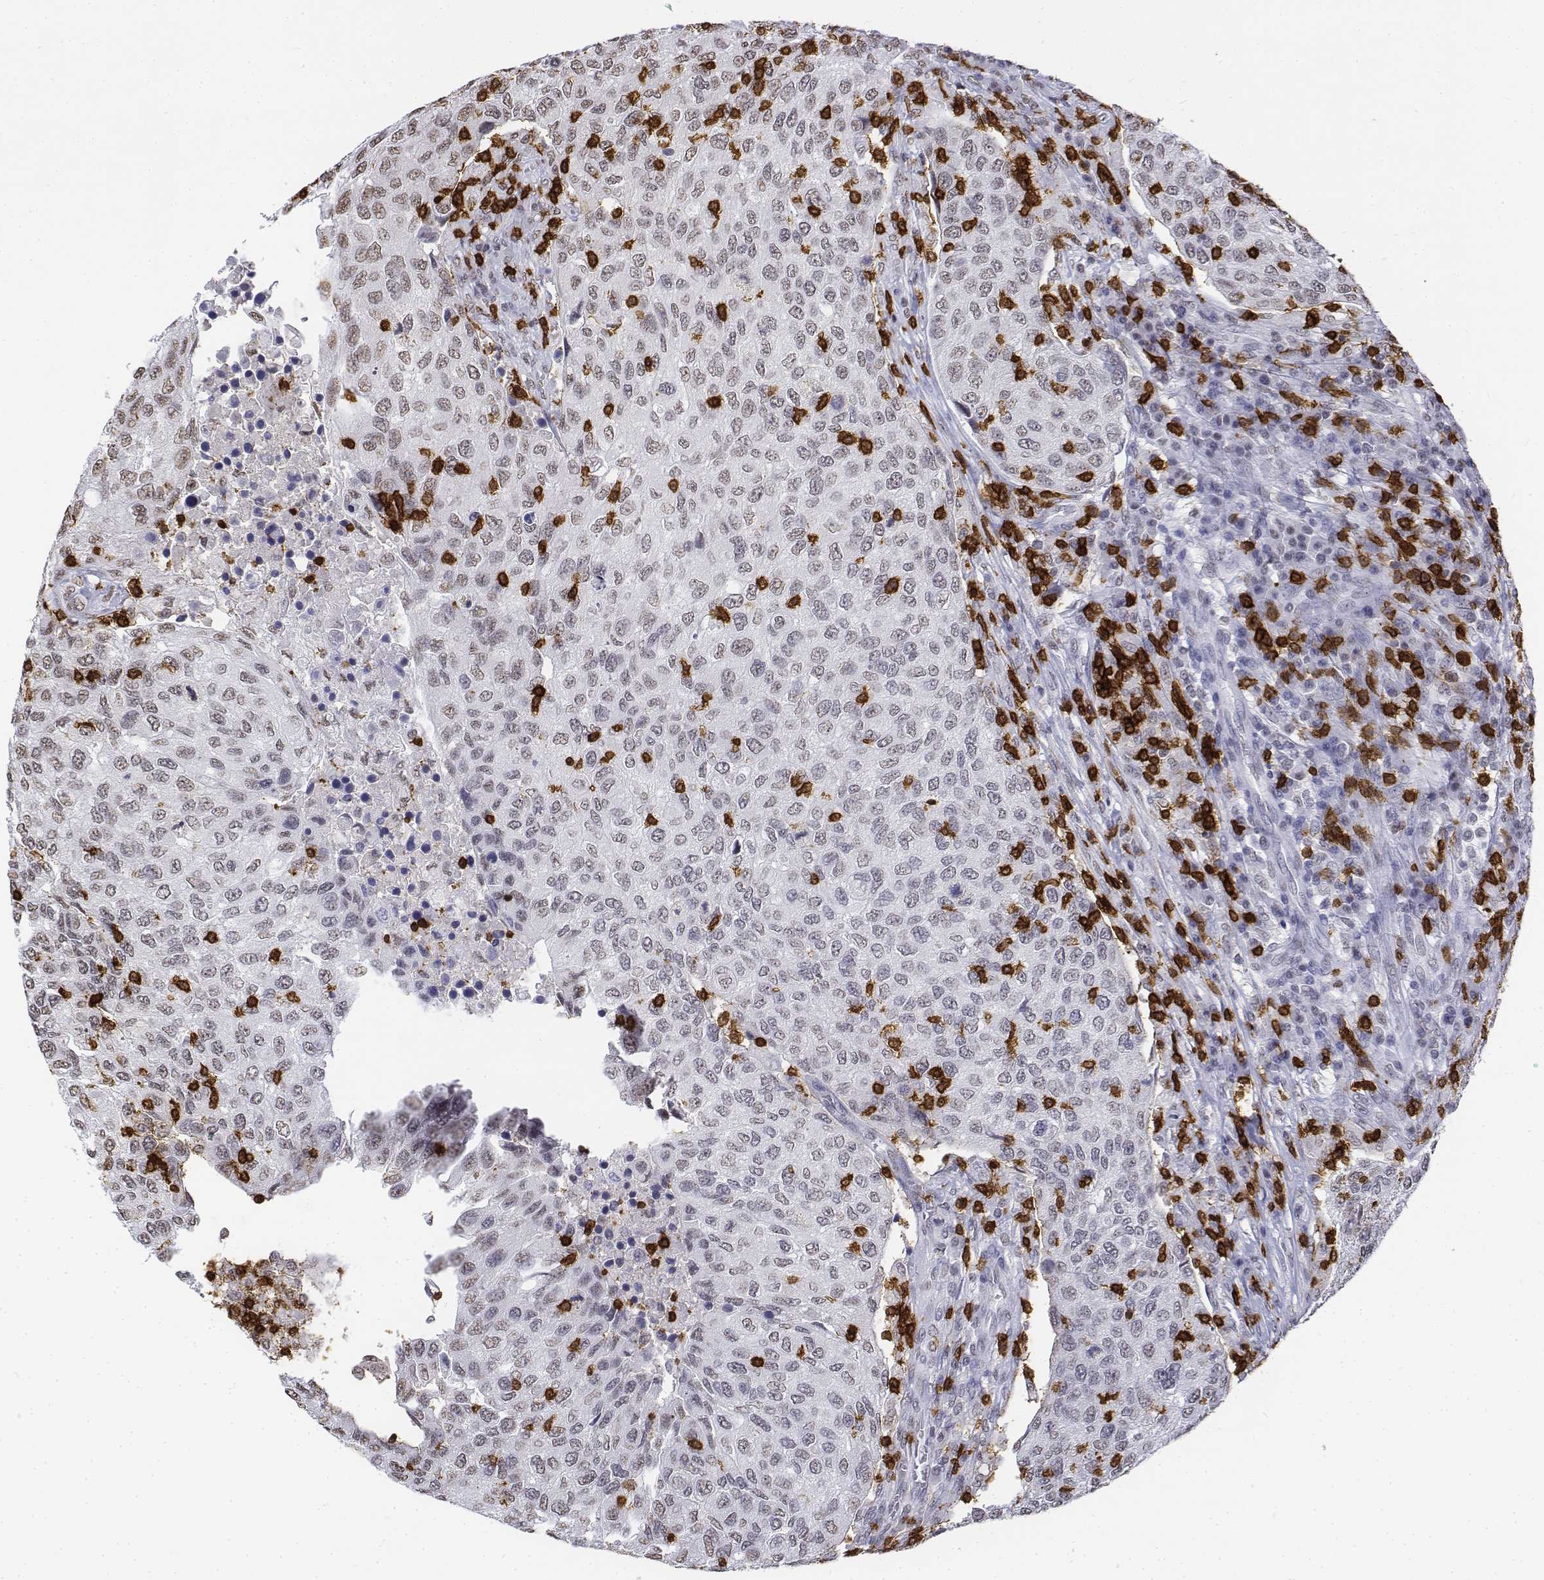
{"staining": {"intensity": "negative", "quantity": "none", "location": "none"}, "tissue": "urothelial cancer", "cell_type": "Tumor cells", "image_type": "cancer", "snomed": [{"axis": "morphology", "description": "Urothelial carcinoma, High grade"}, {"axis": "topography", "description": "Urinary bladder"}], "caption": "DAB immunohistochemical staining of human urothelial cancer exhibits no significant staining in tumor cells. (Immunohistochemistry (ihc), brightfield microscopy, high magnification).", "gene": "CD3E", "patient": {"sex": "female", "age": 78}}